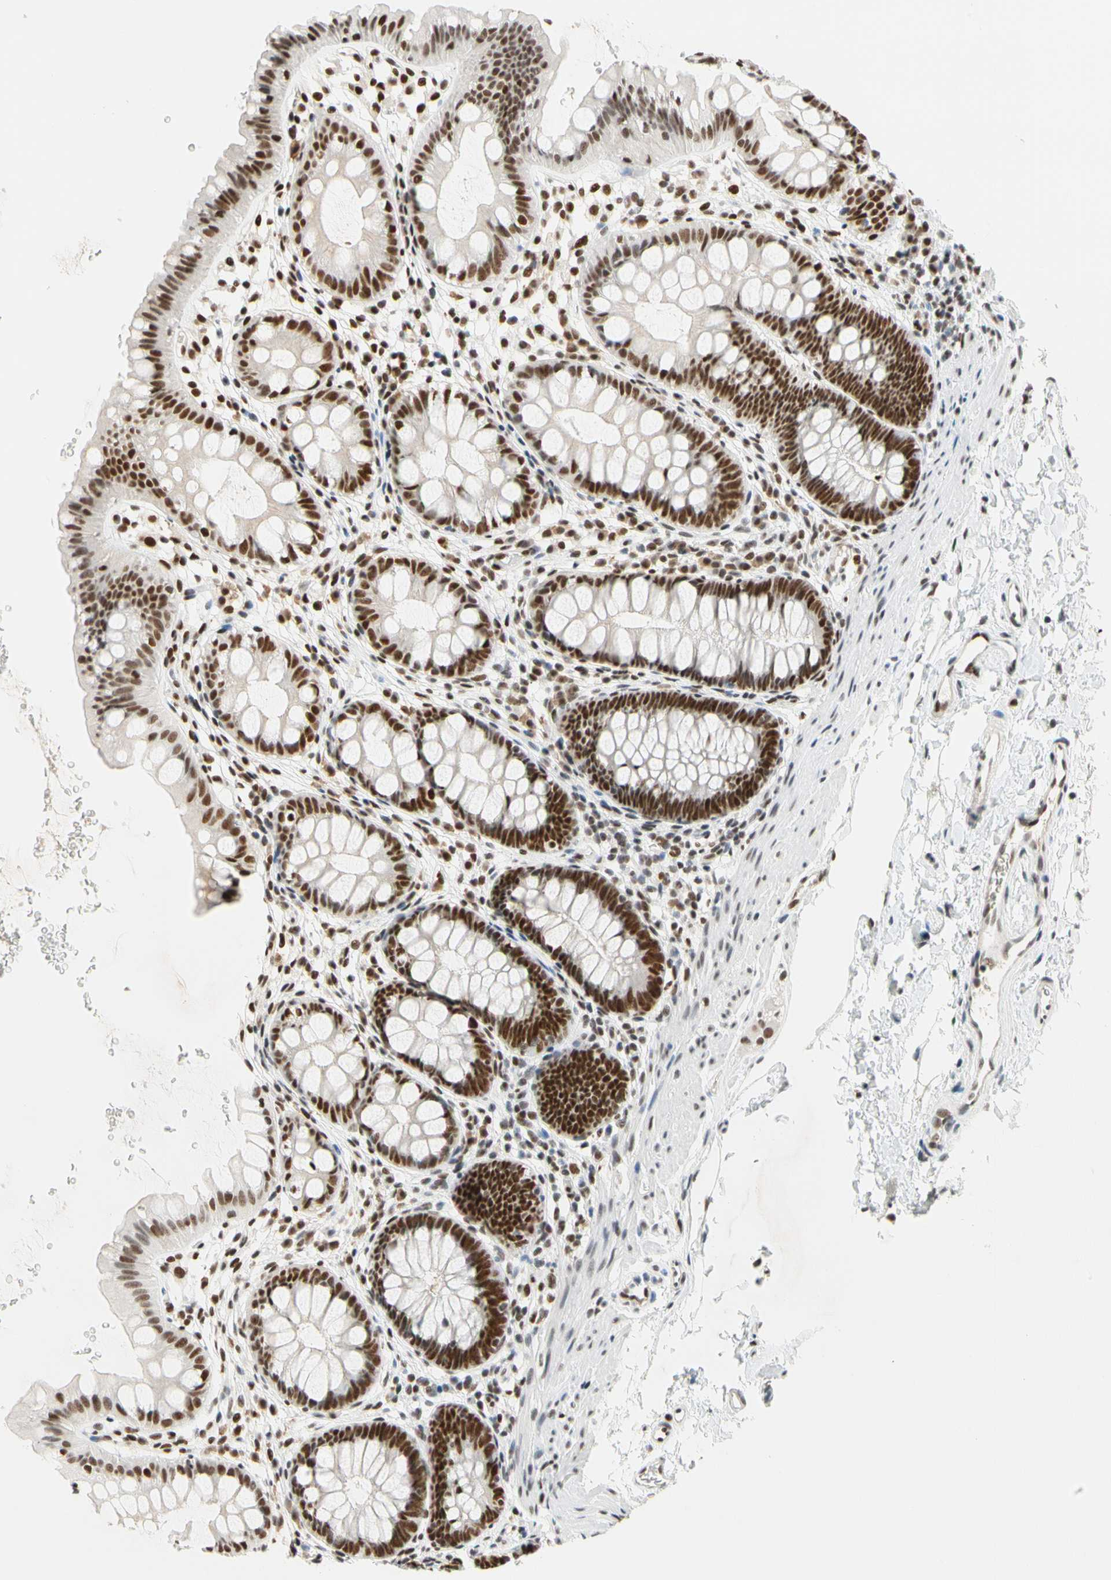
{"staining": {"intensity": "strong", "quantity": ">75%", "location": "nuclear"}, "tissue": "rectum", "cell_type": "Glandular cells", "image_type": "normal", "snomed": [{"axis": "morphology", "description": "Normal tissue, NOS"}, {"axis": "topography", "description": "Rectum"}], "caption": "Immunohistochemistry (IHC) staining of unremarkable rectum, which shows high levels of strong nuclear positivity in about >75% of glandular cells indicating strong nuclear protein staining. The staining was performed using DAB (brown) for protein detection and nuclei were counterstained in hematoxylin (blue).", "gene": "ZSCAN16", "patient": {"sex": "female", "age": 24}}